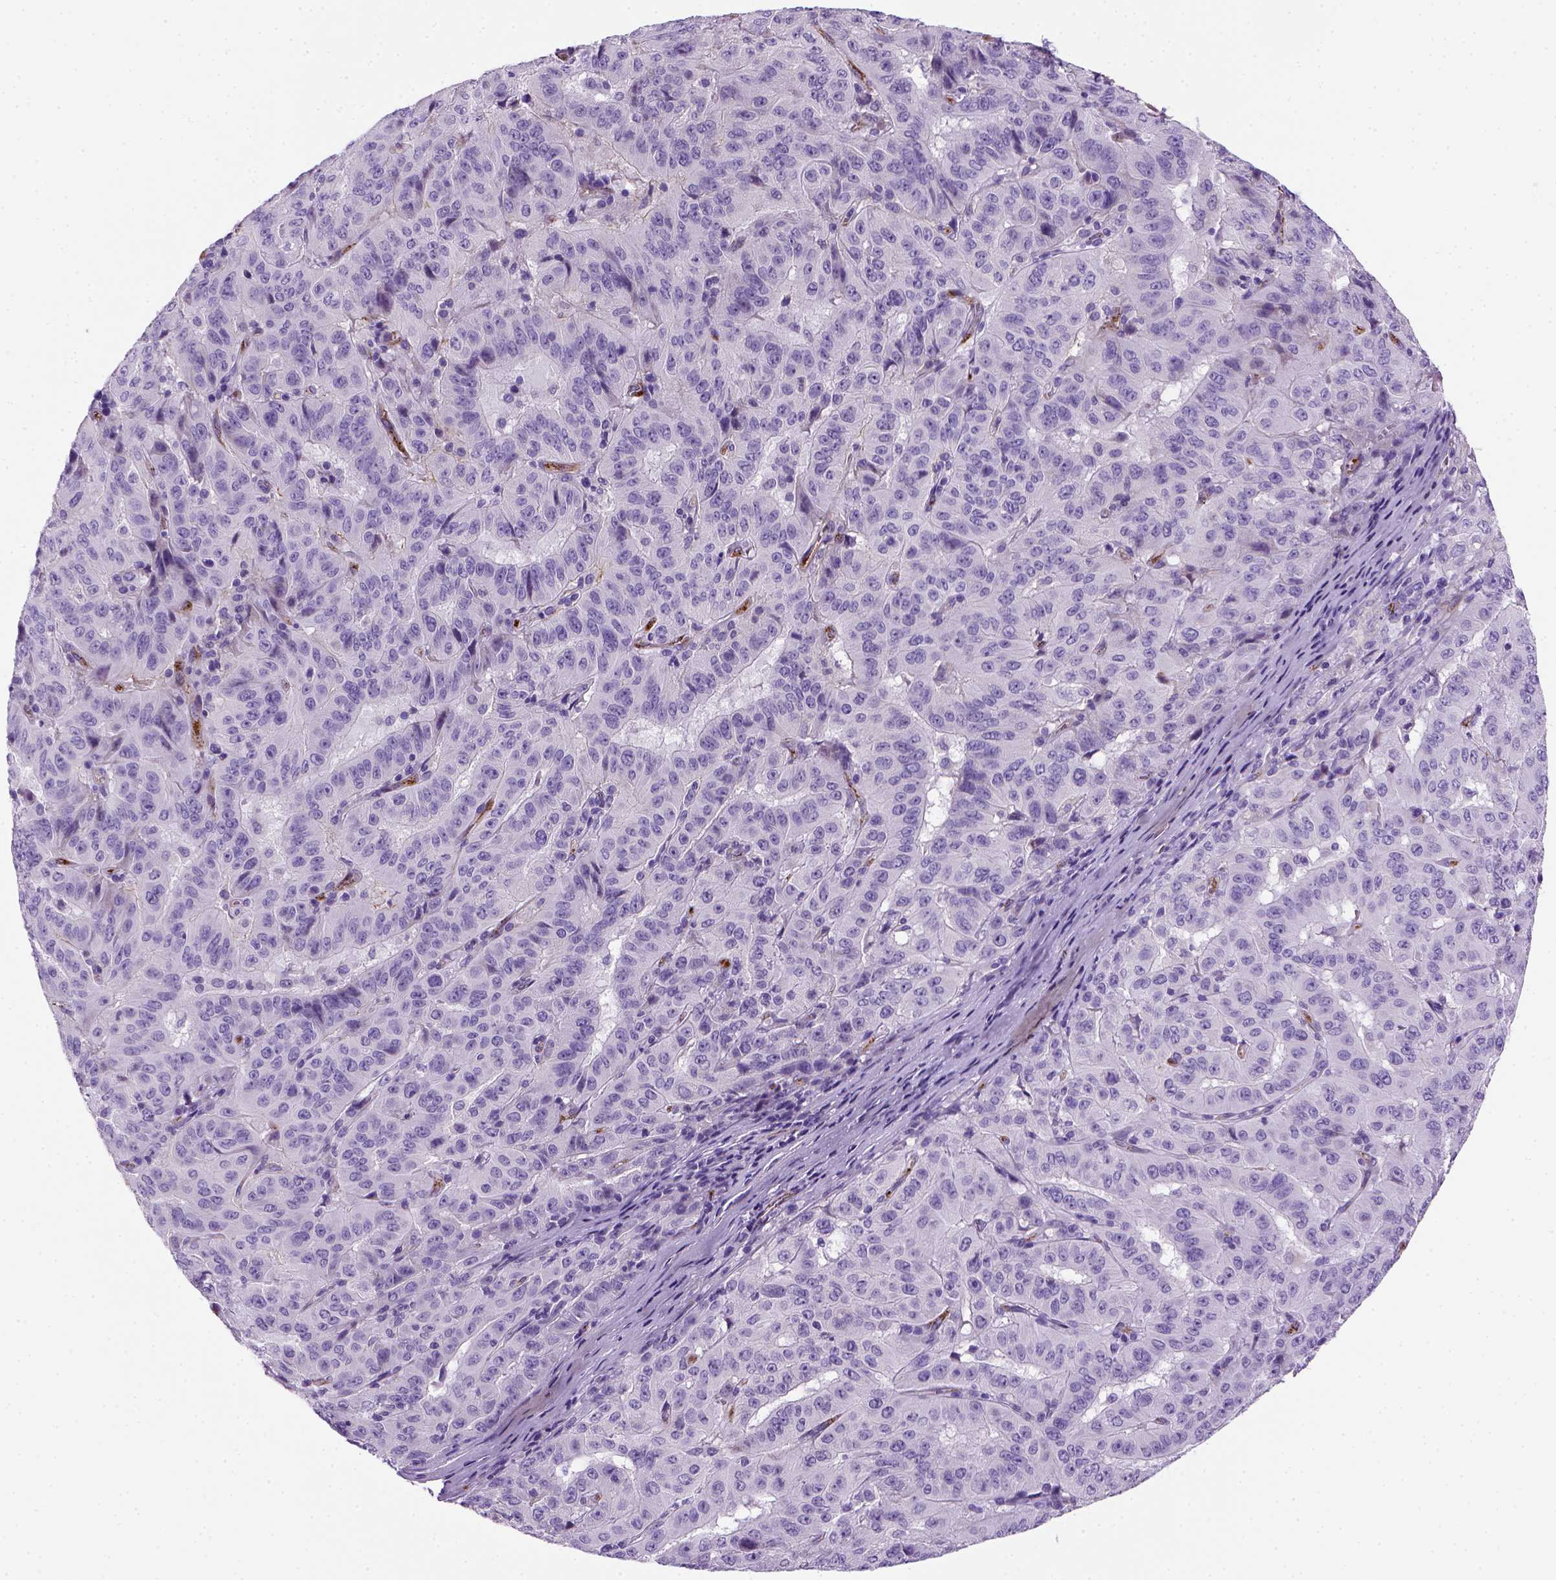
{"staining": {"intensity": "negative", "quantity": "none", "location": "none"}, "tissue": "pancreatic cancer", "cell_type": "Tumor cells", "image_type": "cancer", "snomed": [{"axis": "morphology", "description": "Adenocarcinoma, NOS"}, {"axis": "topography", "description": "Pancreas"}], "caption": "This image is of pancreatic cancer (adenocarcinoma) stained with IHC to label a protein in brown with the nuclei are counter-stained blue. There is no staining in tumor cells.", "gene": "VWF", "patient": {"sex": "male", "age": 63}}